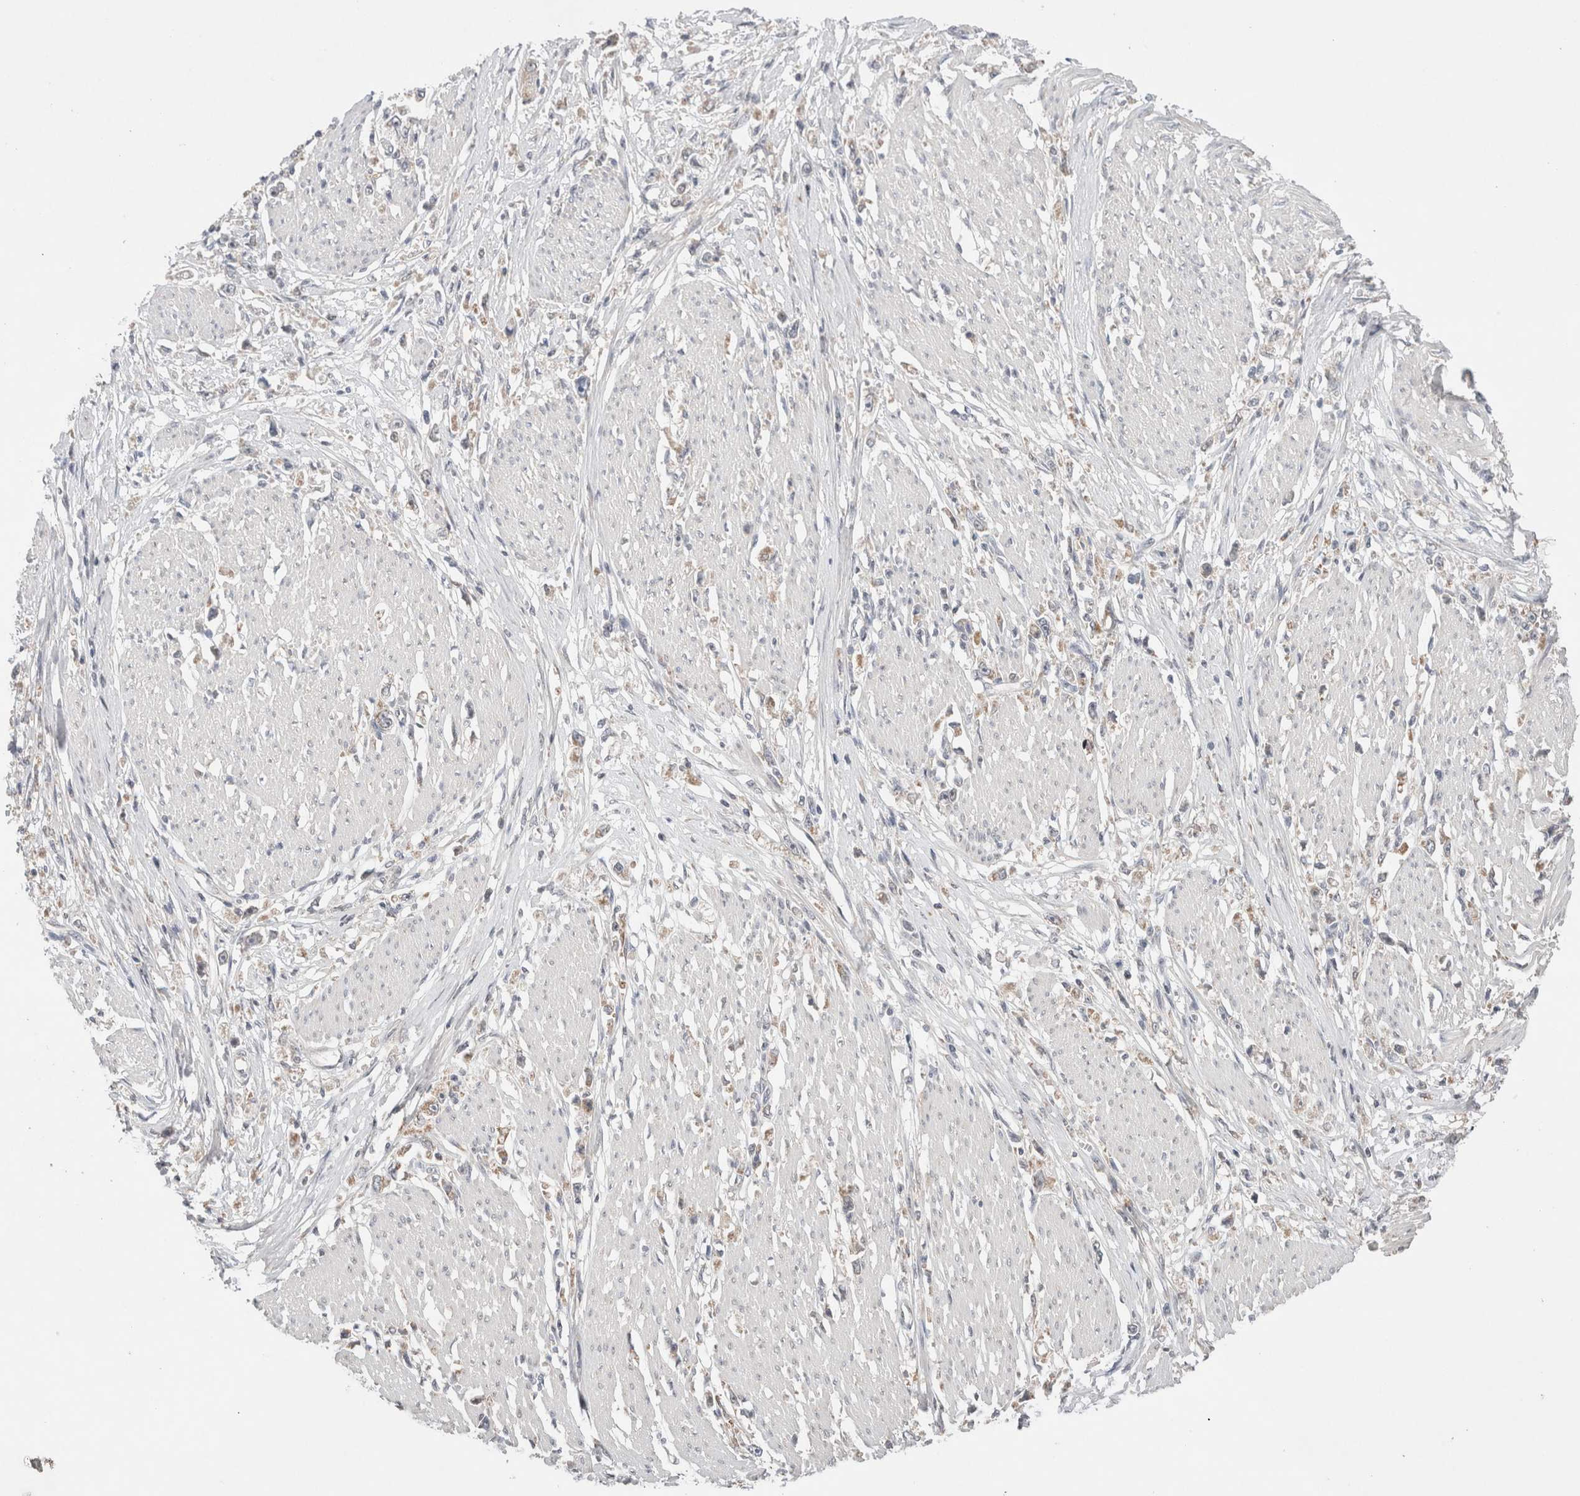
{"staining": {"intensity": "weak", "quantity": "<25%", "location": "cytoplasmic/membranous"}, "tissue": "stomach cancer", "cell_type": "Tumor cells", "image_type": "cancer", "snomed": [{"axis": "morphology", "description": "Adenocarcinoma, NOS"}, {"axis": "topography", "description": "Stomach"}], "caption": "Image shows no protein positivity in tumor cells of stomach cancer tissue.", "gene": "ERI3", "patient": {"sex": "female", "age": 59}}